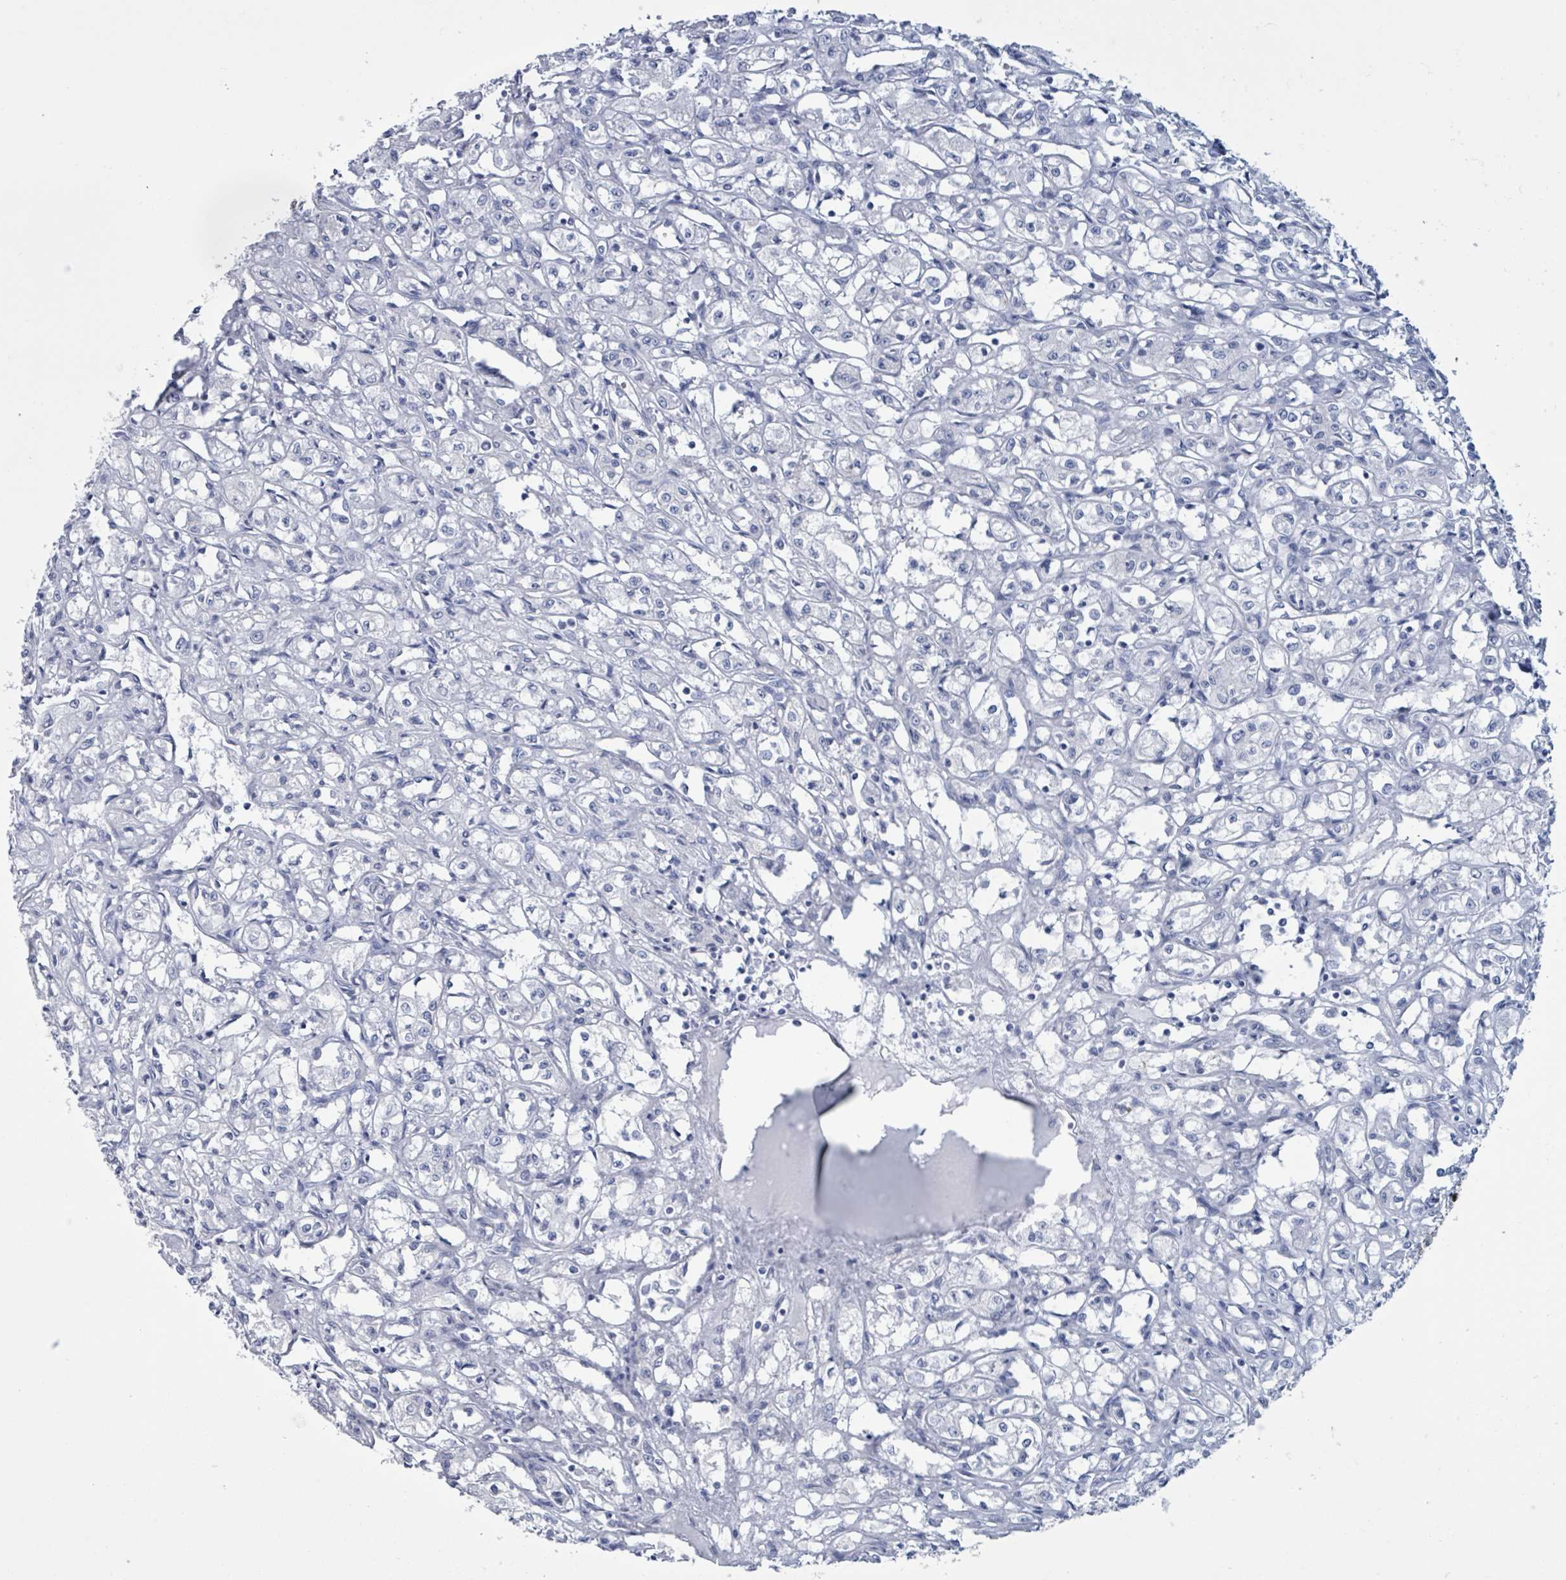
{"staining": {"intensity": "negative", "quantity": "none", "location": "none"}, "tissue": "renal cancer", "cell_type": "Tumor cells", "image_type": "cancer", "snomed": [{"axis": "morphology", "description": "Adenocarcinoma, NOS"}, {"axis": "topography", "description": "Kidney"}], "caption": "Protein analysis of adenocarcinoma (renal) demonstrates no significant expression in tumor cells.", "gene": "CT45A5", "patient": {"sex": "male", "age": 56}}